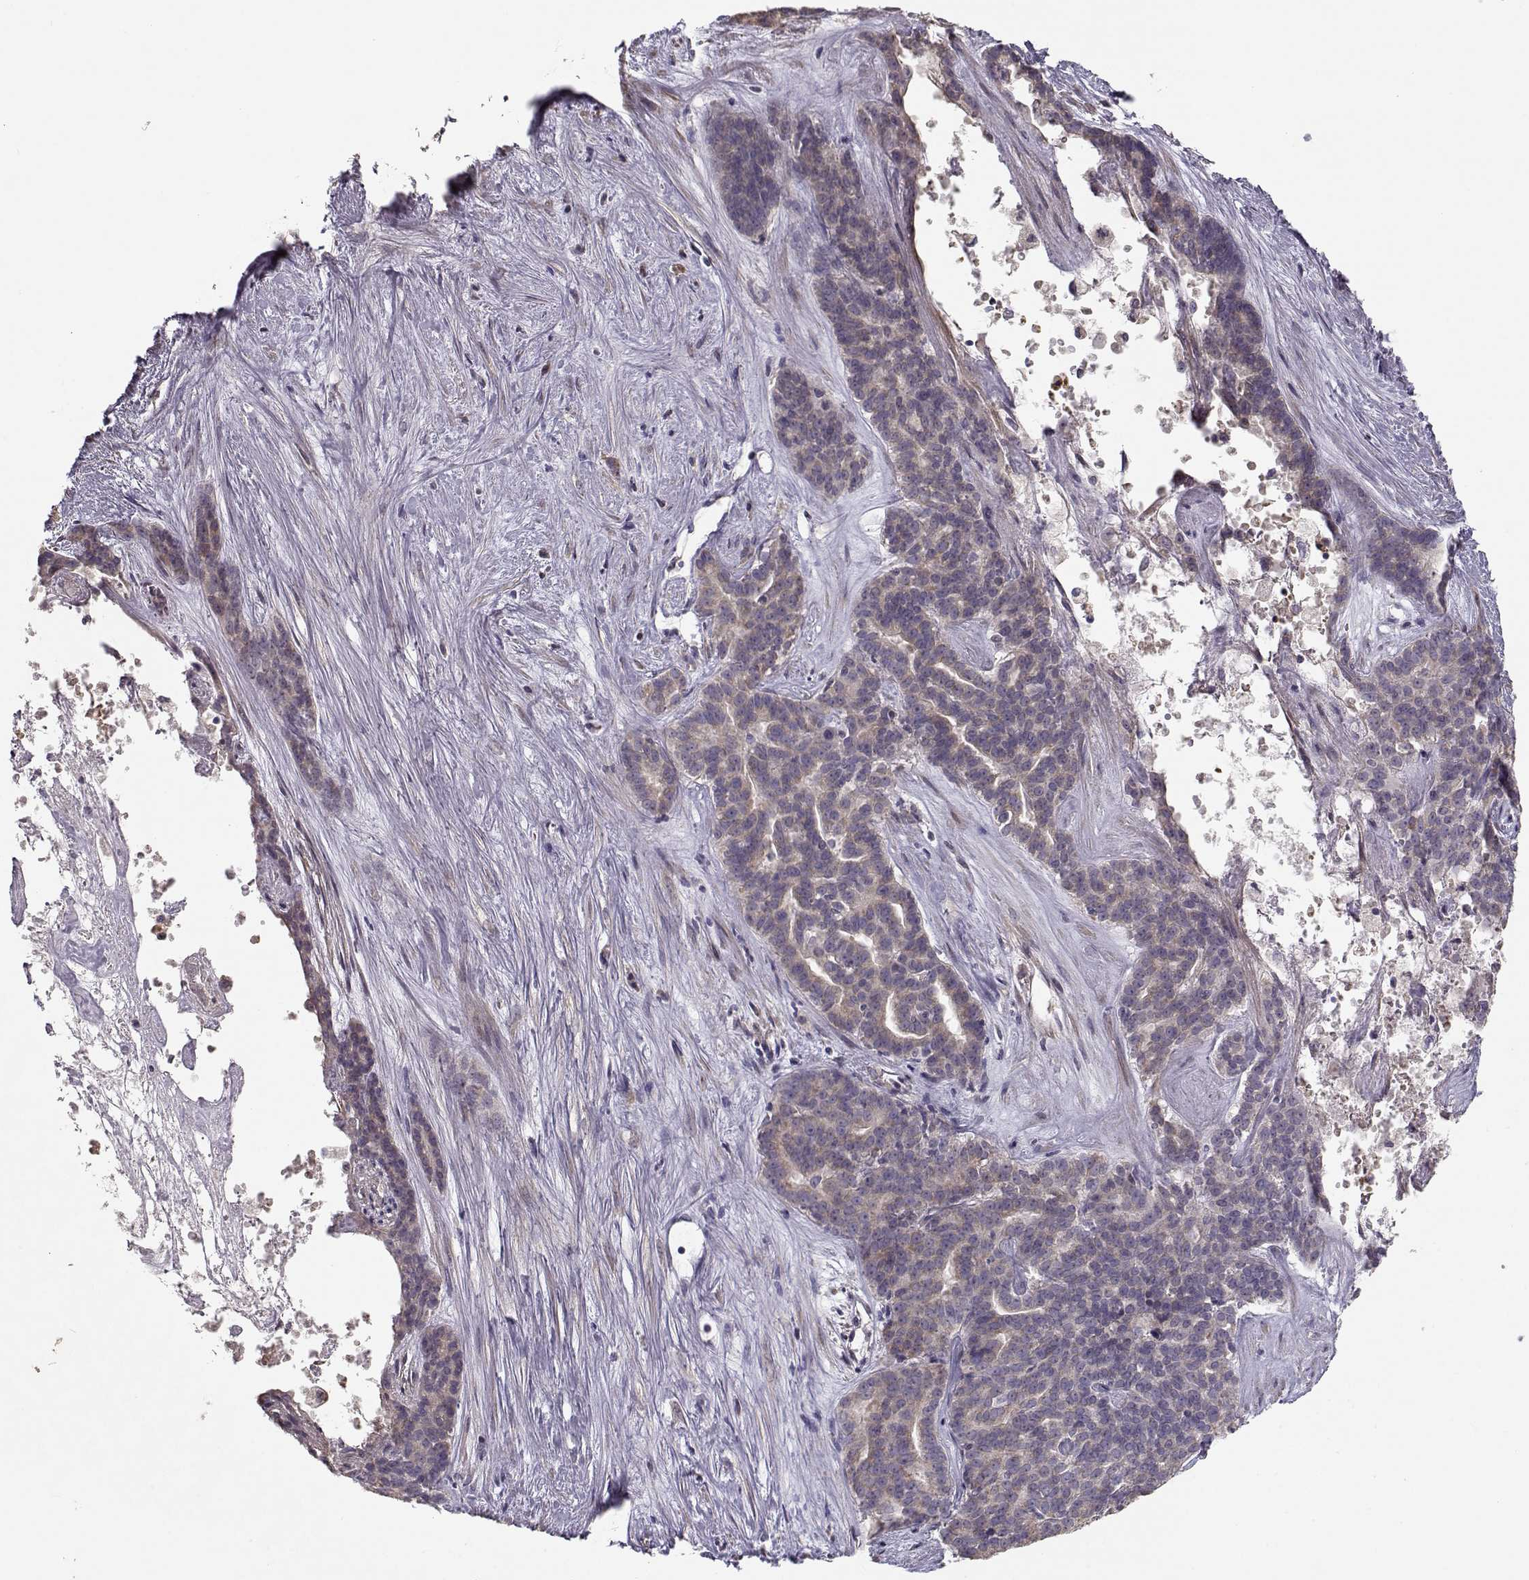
{"staining": {"intensity": "negative", "quantity": "none", "location": "none"}, "tissue": "liver cancer", "cell_type": "Tumor cells", "image_type": "cancer", "snomed": [{"axis": "morphology", "description": "Cholangiocarcinoma"}, {"axis": "topography", "description": "Liver"}], "caption": "Tumor cells are negative for protein expression in human liver cancer (cholangiocarcinoma). (DAB (3,3'-diaminobenzidine) immunohistochemistry (IHC) with hematoxylin counter stain).", "gene": "ENTPD8", "patient": {"sex": "female", "age": 47}}